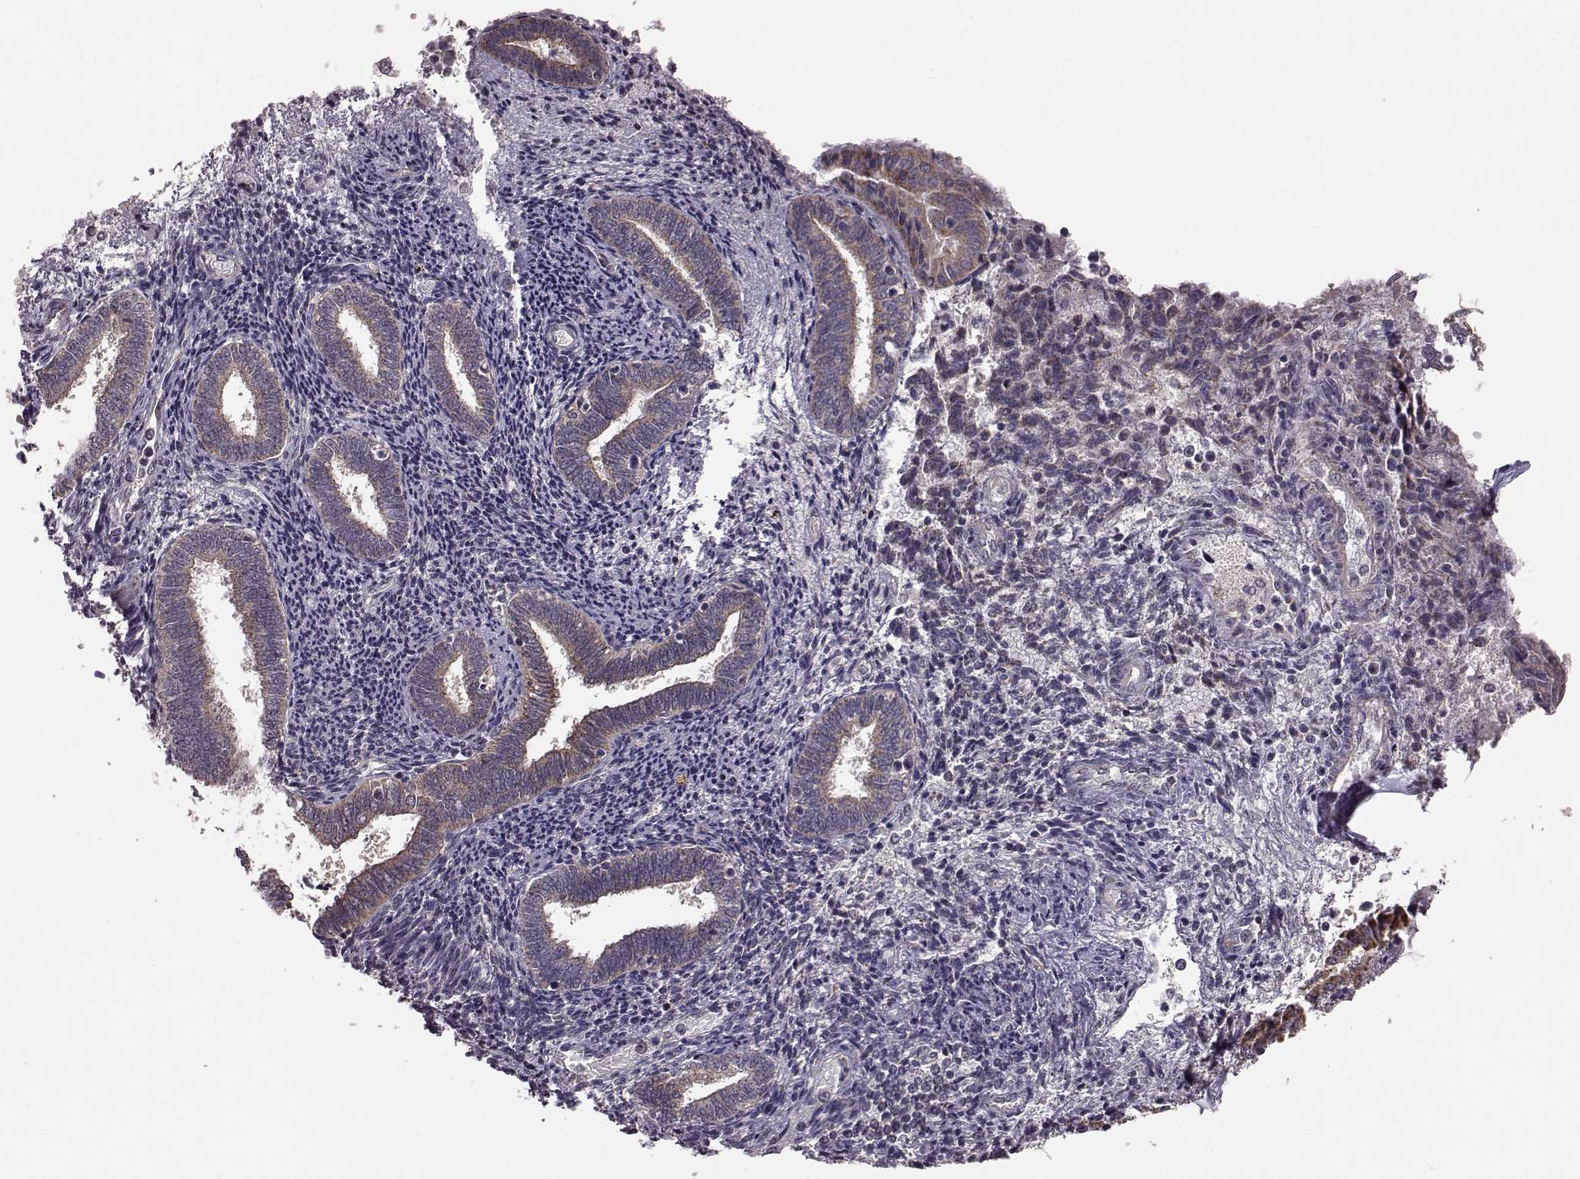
{"staining": {"intensity": "negative", "quantity": "none", "location": "none"}, "tissue": "endometrium", "cell_type": "Cells in endometrial stroma", "image_type": "normal", "snomed": [{"axis": "morphology", "description": "Normal tissue, NOS"}, {"axis": "topography", "description": "Endometrium"}], "caption": "Micrograph shows no significant protein staining in cells in endometrial stroma of benign endometrium. The staining is performed using DAB (3,3'-diaminobenzidine) brown chromogen with nuclei counter-stained in using hematoxylin.", "gene": "PUDP", "patient": {"sex": "female", "age": 42}}